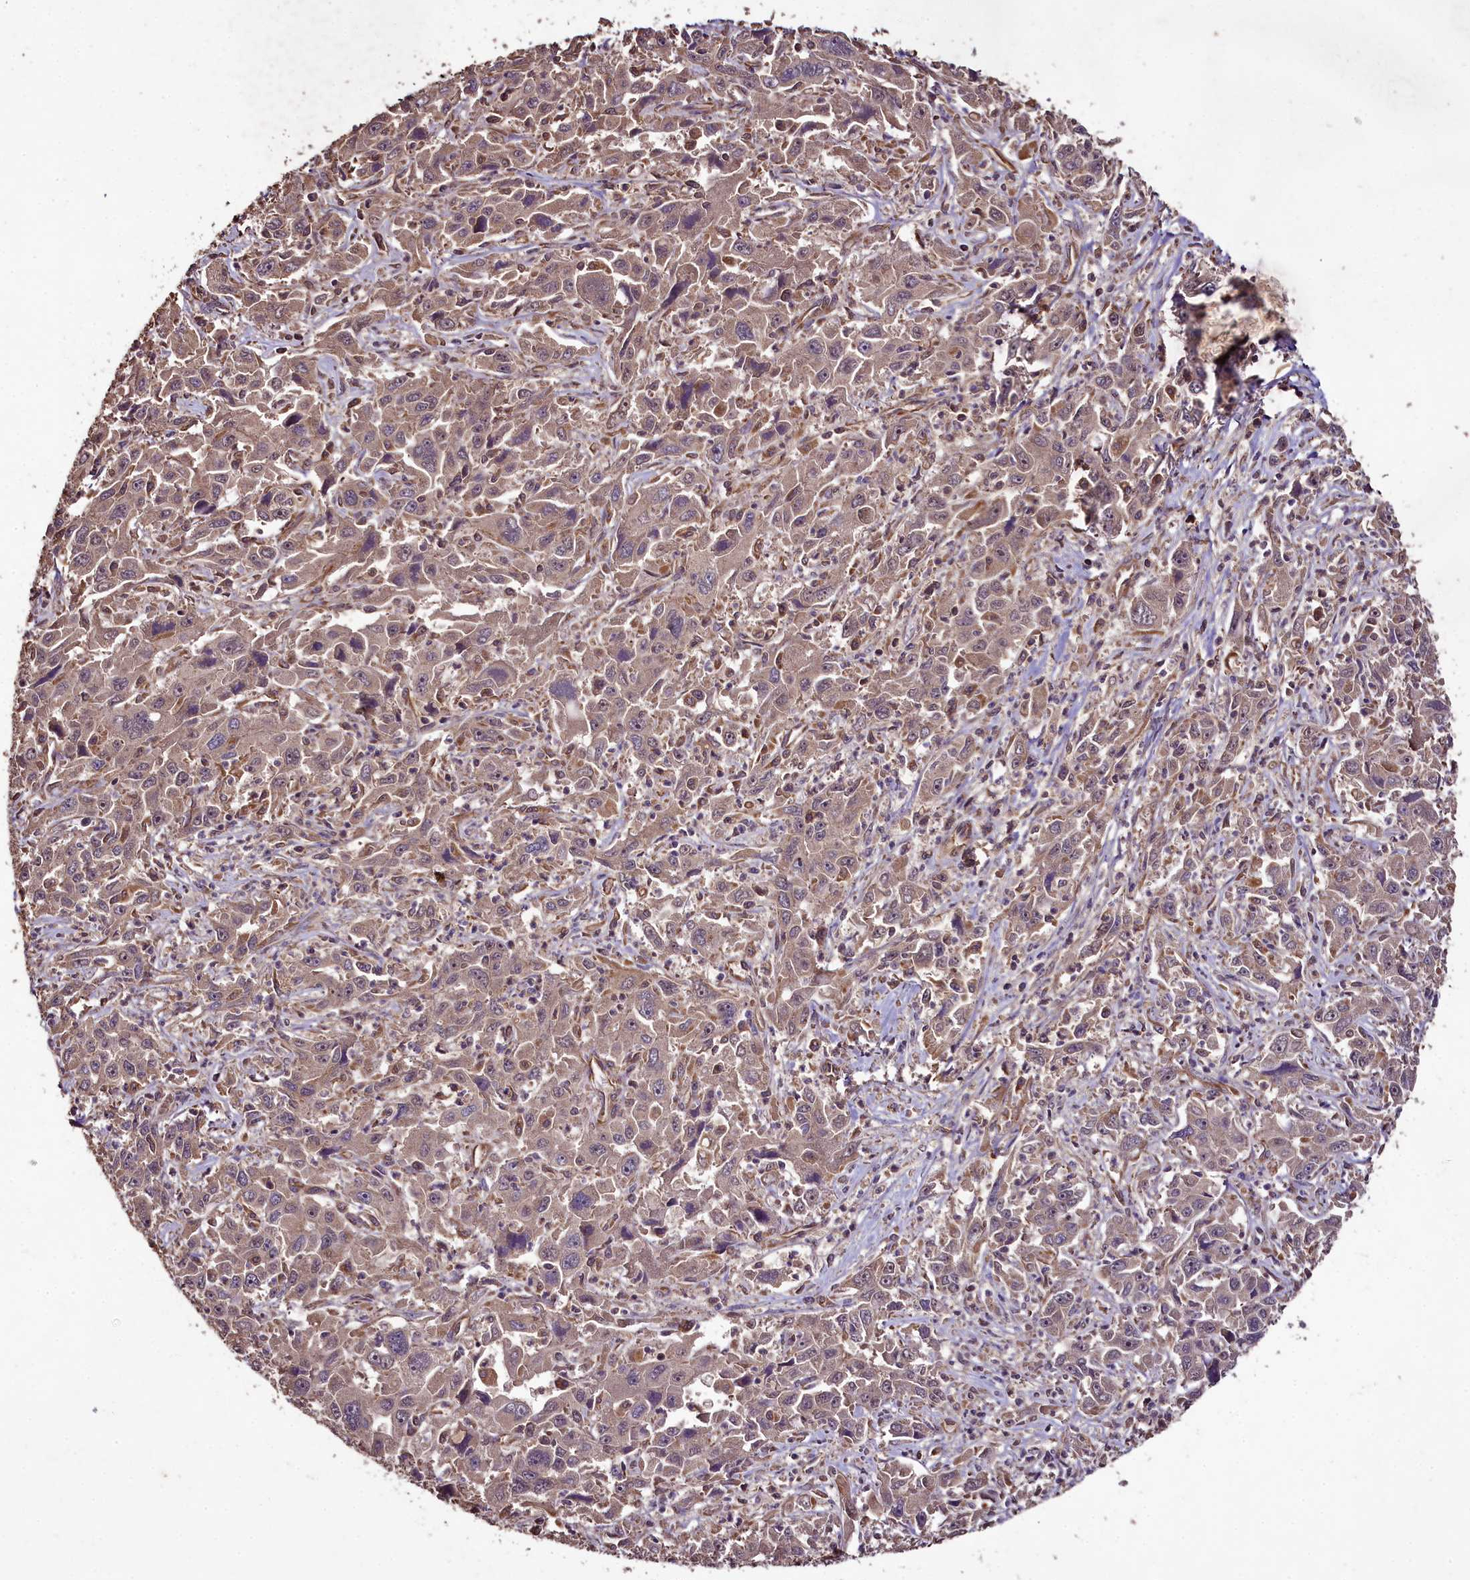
{"staining": {"intensity": "weak", "quantity": "<25%", "location": "cytoplasmic/membranous"}, "tissue": "liver cancer", "cell_type": "Tumor cells", "image_type": "cancer", "snomed": [{"axis": "morphology", "description": "Carcinoma, Hepatocellular, NOS"}, {"axis": "topography", "description": "Liver"}], "caption": "An immunohistochemistry (IHC) photomicrograph of liver cancer is shown. There is no staining in tumor cells of liver cancer. Nuclei are stained in blue.", "gene": "TTLL10", "patient": {"sex": "male", "age": 63}}